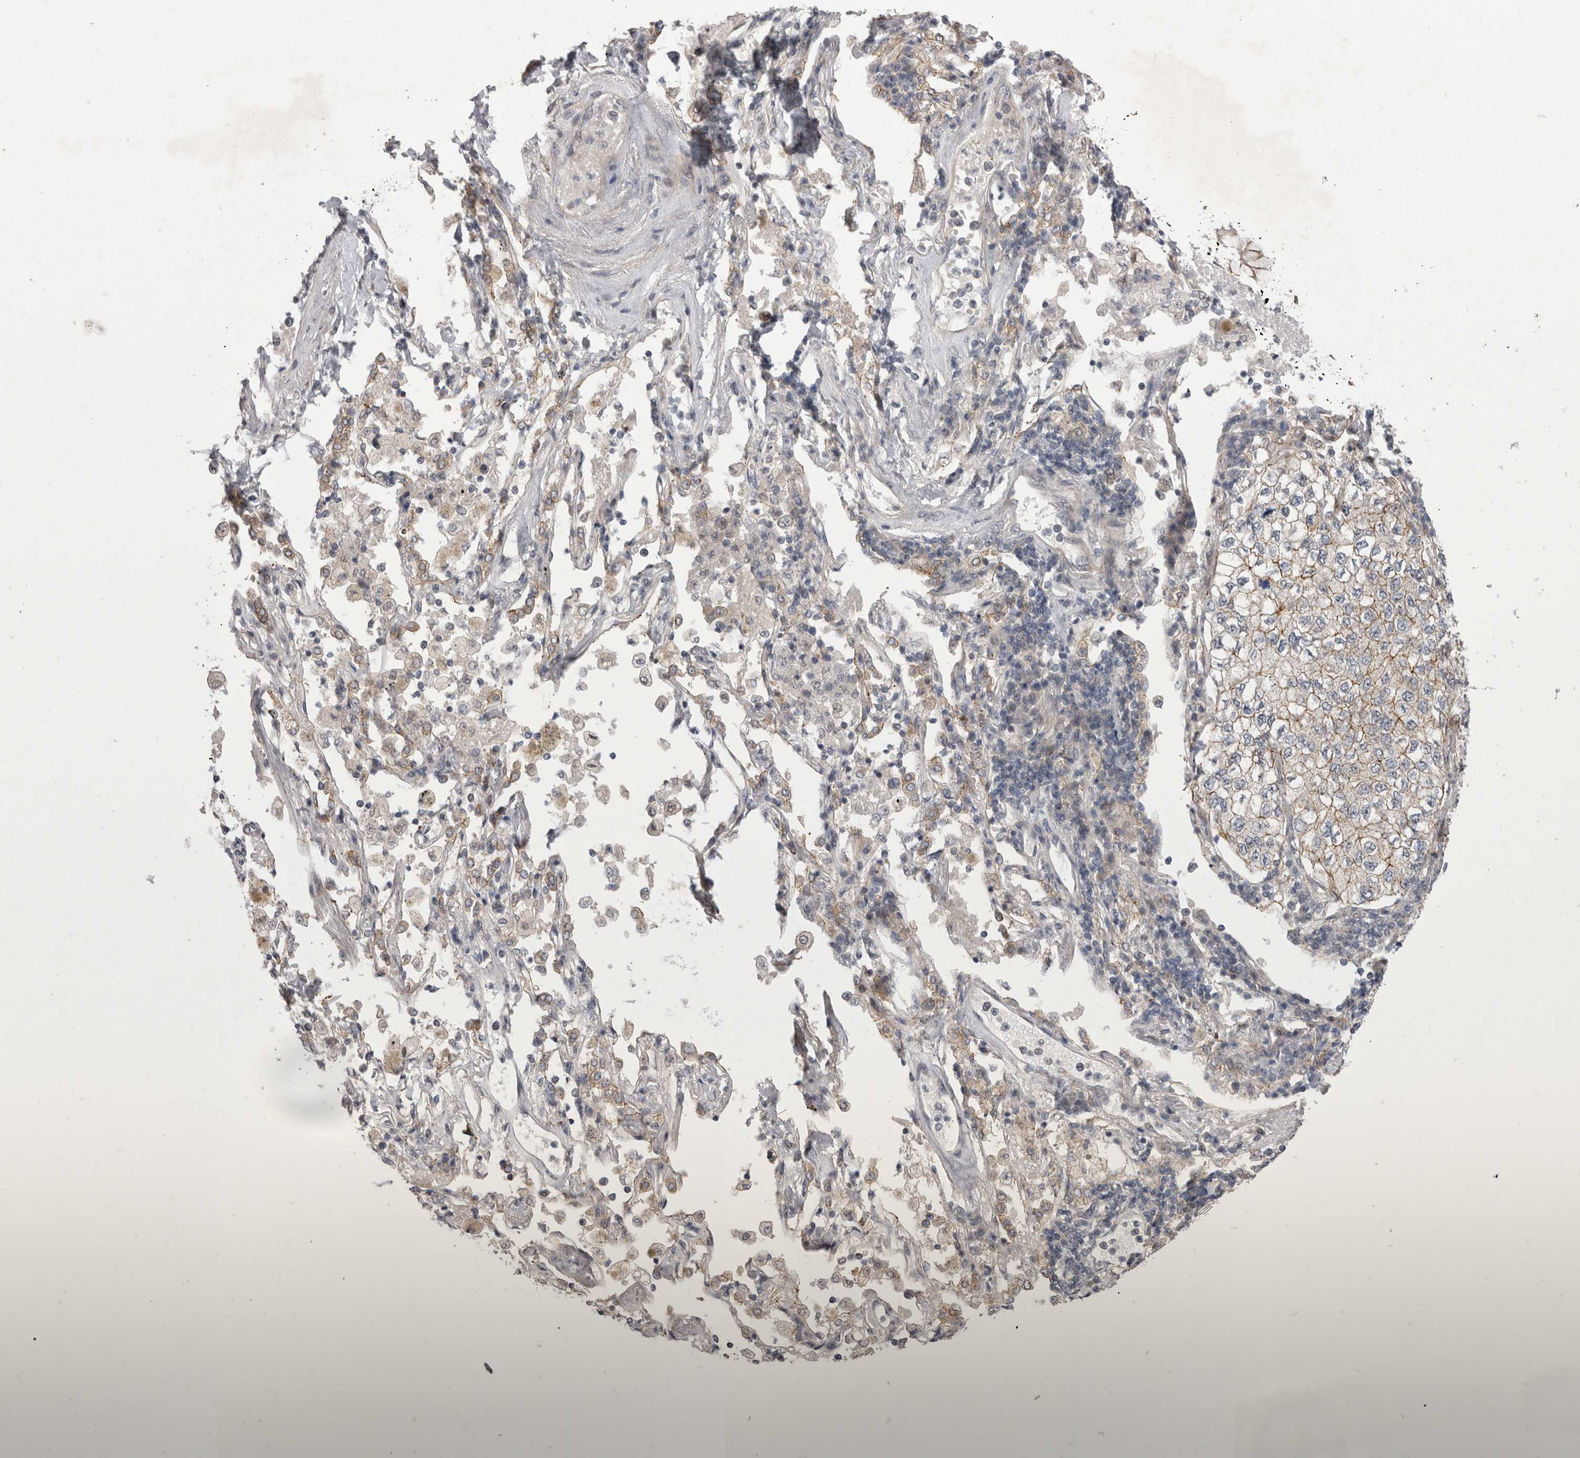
{"staining": {"intensity": "weak", "quantity": ">75%", "location": "cytoplasmic/membranous"}, "tissue": "lung cancer", "cell_type": "Tumor cells", "image_type": "cancer", "snomed": [{"axis": "morphology", "description": "Adenocarcinoma, NOS"}, {"axis": "topography", "description": "Lung"}], "caption": "Immunohistochemical staining of lung adenocarcinoma demonstrates low levels of weak cytoplasmic/membranous expression in about >75% of tumor cells.", "gene": "NENF", "patient": {"sex": "male", "age": 63}}